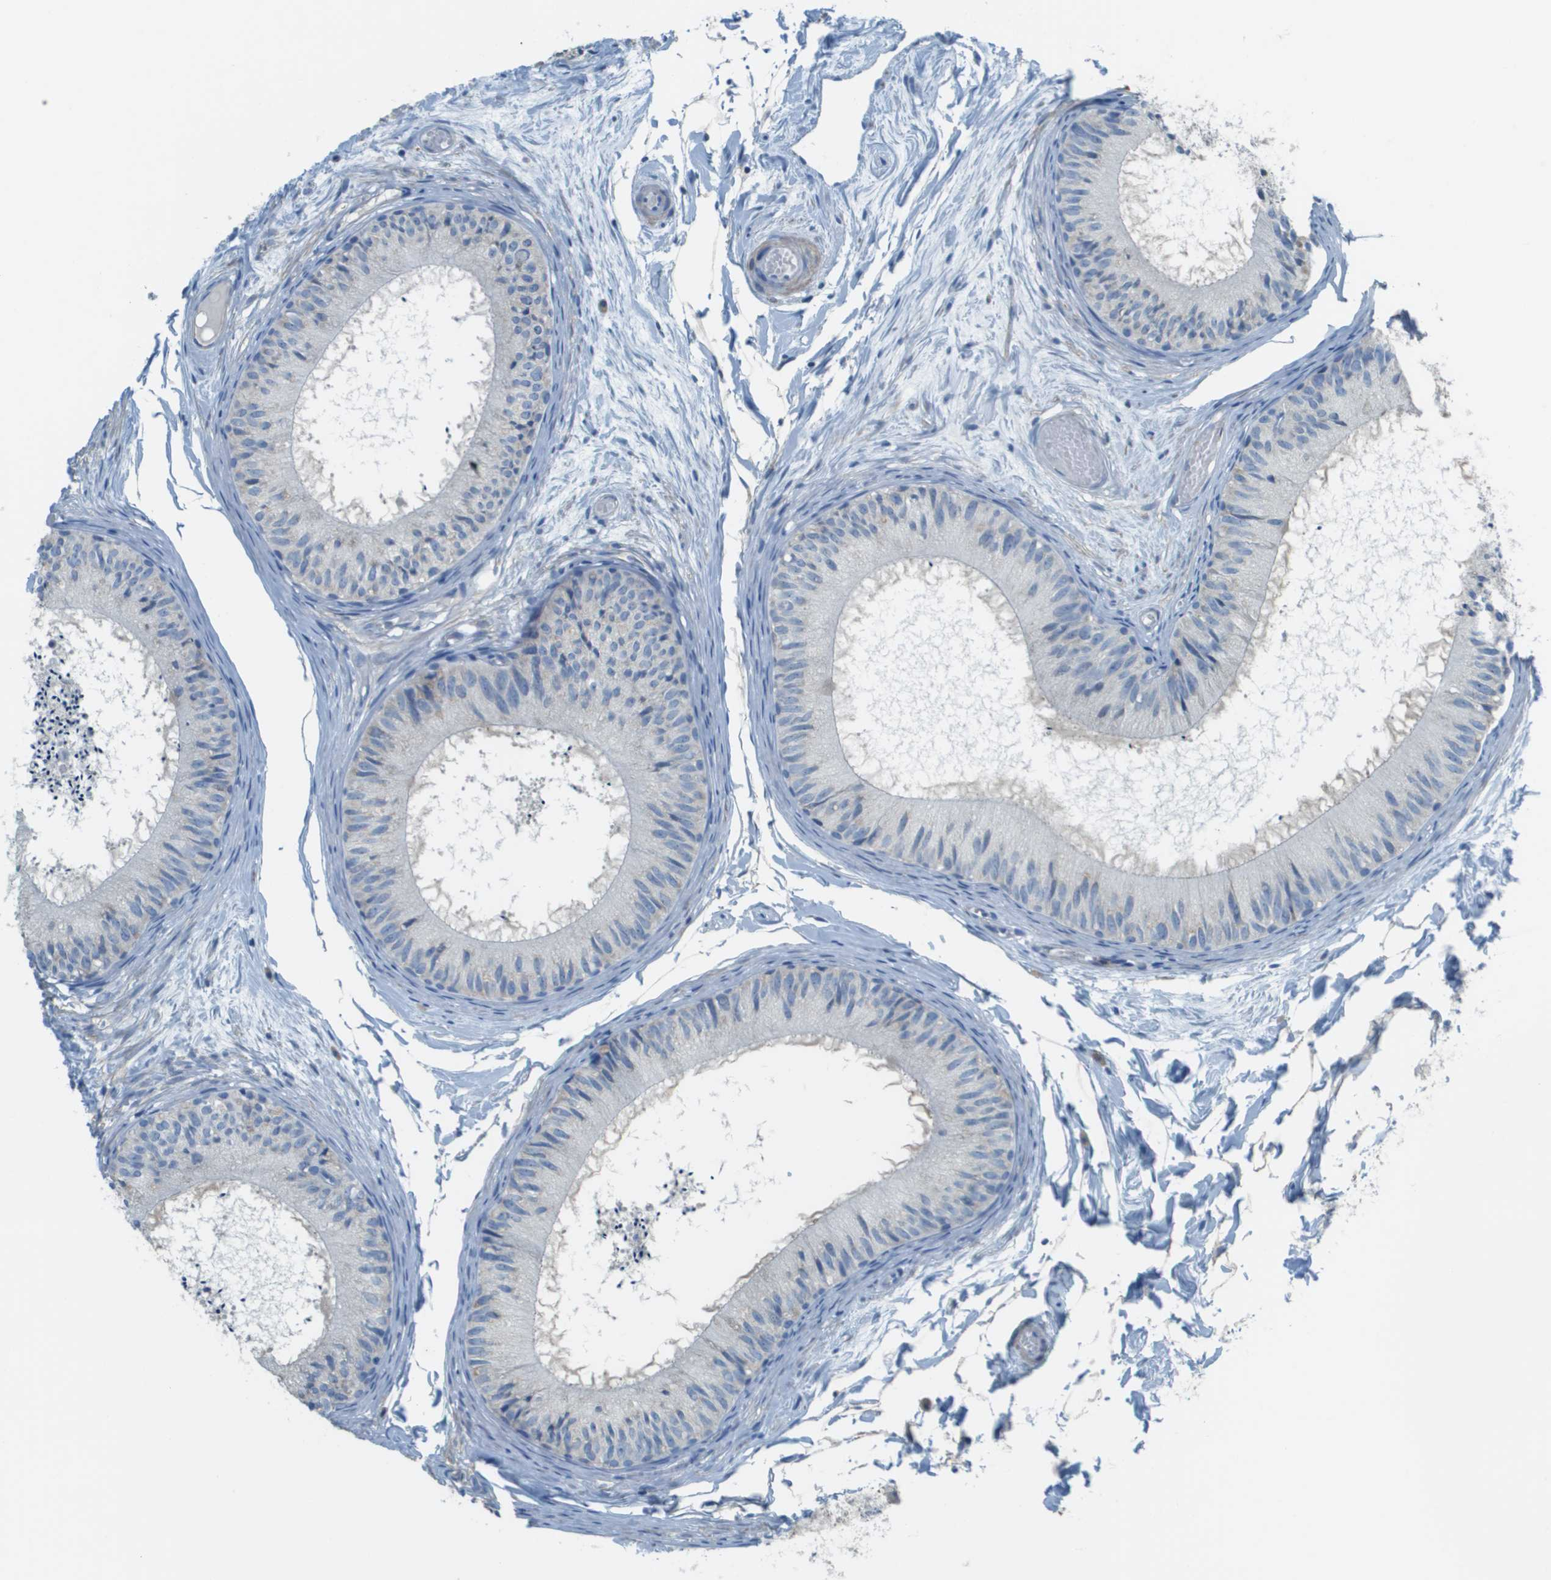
{"staining": {"intensity": "negative", "quantity": "none", "location": "none"}, "tissue": "epididymis", "cell_type": "Glandular cells", "image_type": "normal", "snomed": [{"axis": "morphology", "description": "Normal tissue, NOS"}, {"axis": "topography", "description": "Epididymis"}], "caption": "Photomicrograph shows no significant protein positivity in glandular cells of normal epididymis.", "gene": "PTGDR2", "patient": {"sex": "male", "age": 46}}